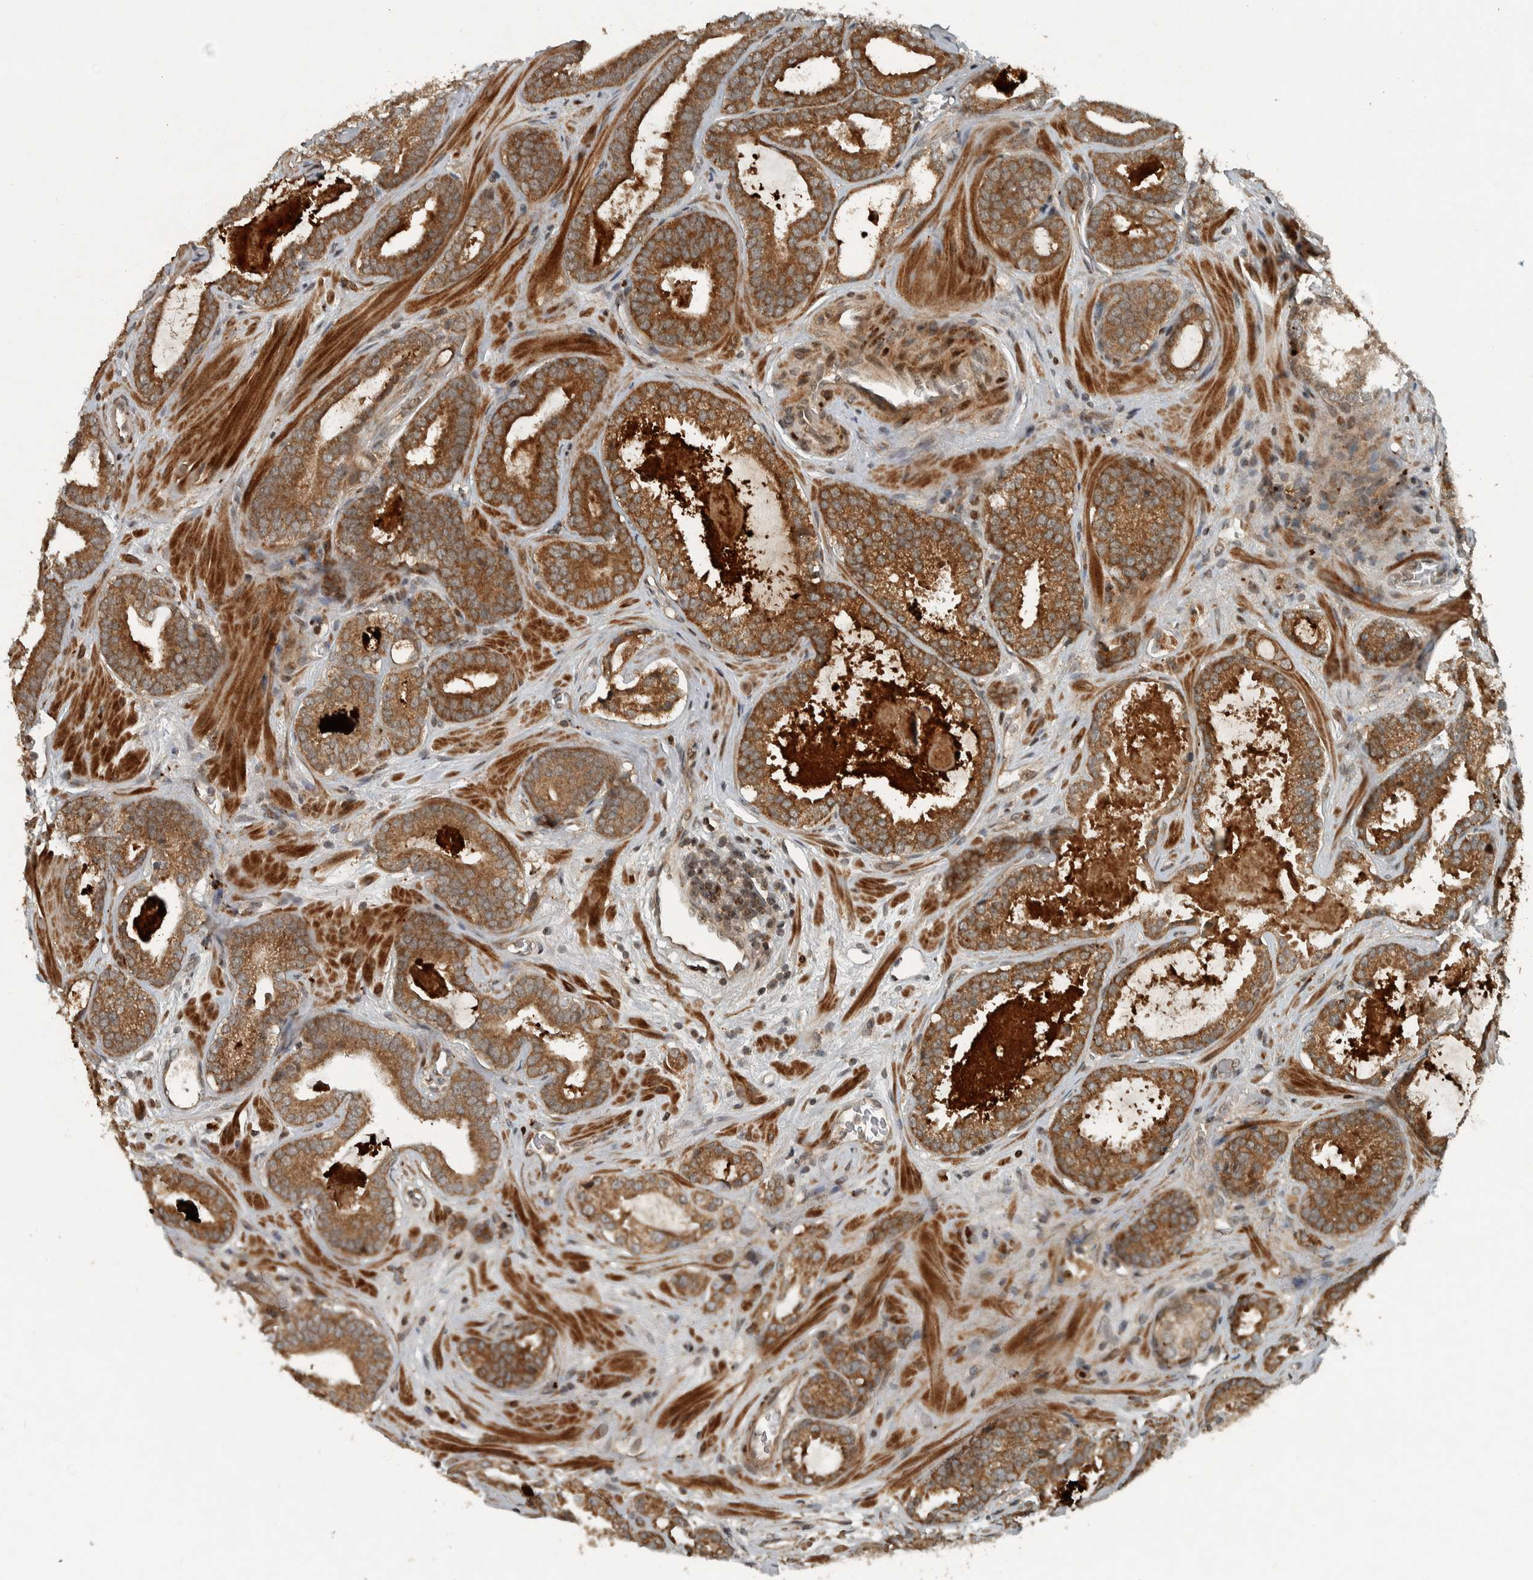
{"staining": {"intensity": "strong", "quantity": ">75%", "location": "cytoplasmic/membranous"}, "tissue": "prostate cancer", "cell_type": "Tumor cells", "image_type": "cancer", "snomed": [{"axis": "morphology", "description": "Adenocarcinoma, High grade"}, {"axis": "topography", "description": "Prostate"}], "caption": "The micrograph reveals immunohistochemical staining of prostate adenocarcinoma (high-grade). There is strong cytoplasmic/membranous positivity is identified in about >75% of tumor cells.", "gene": "KIFAP3", "patient": {"sex": "male", "age": 60}}